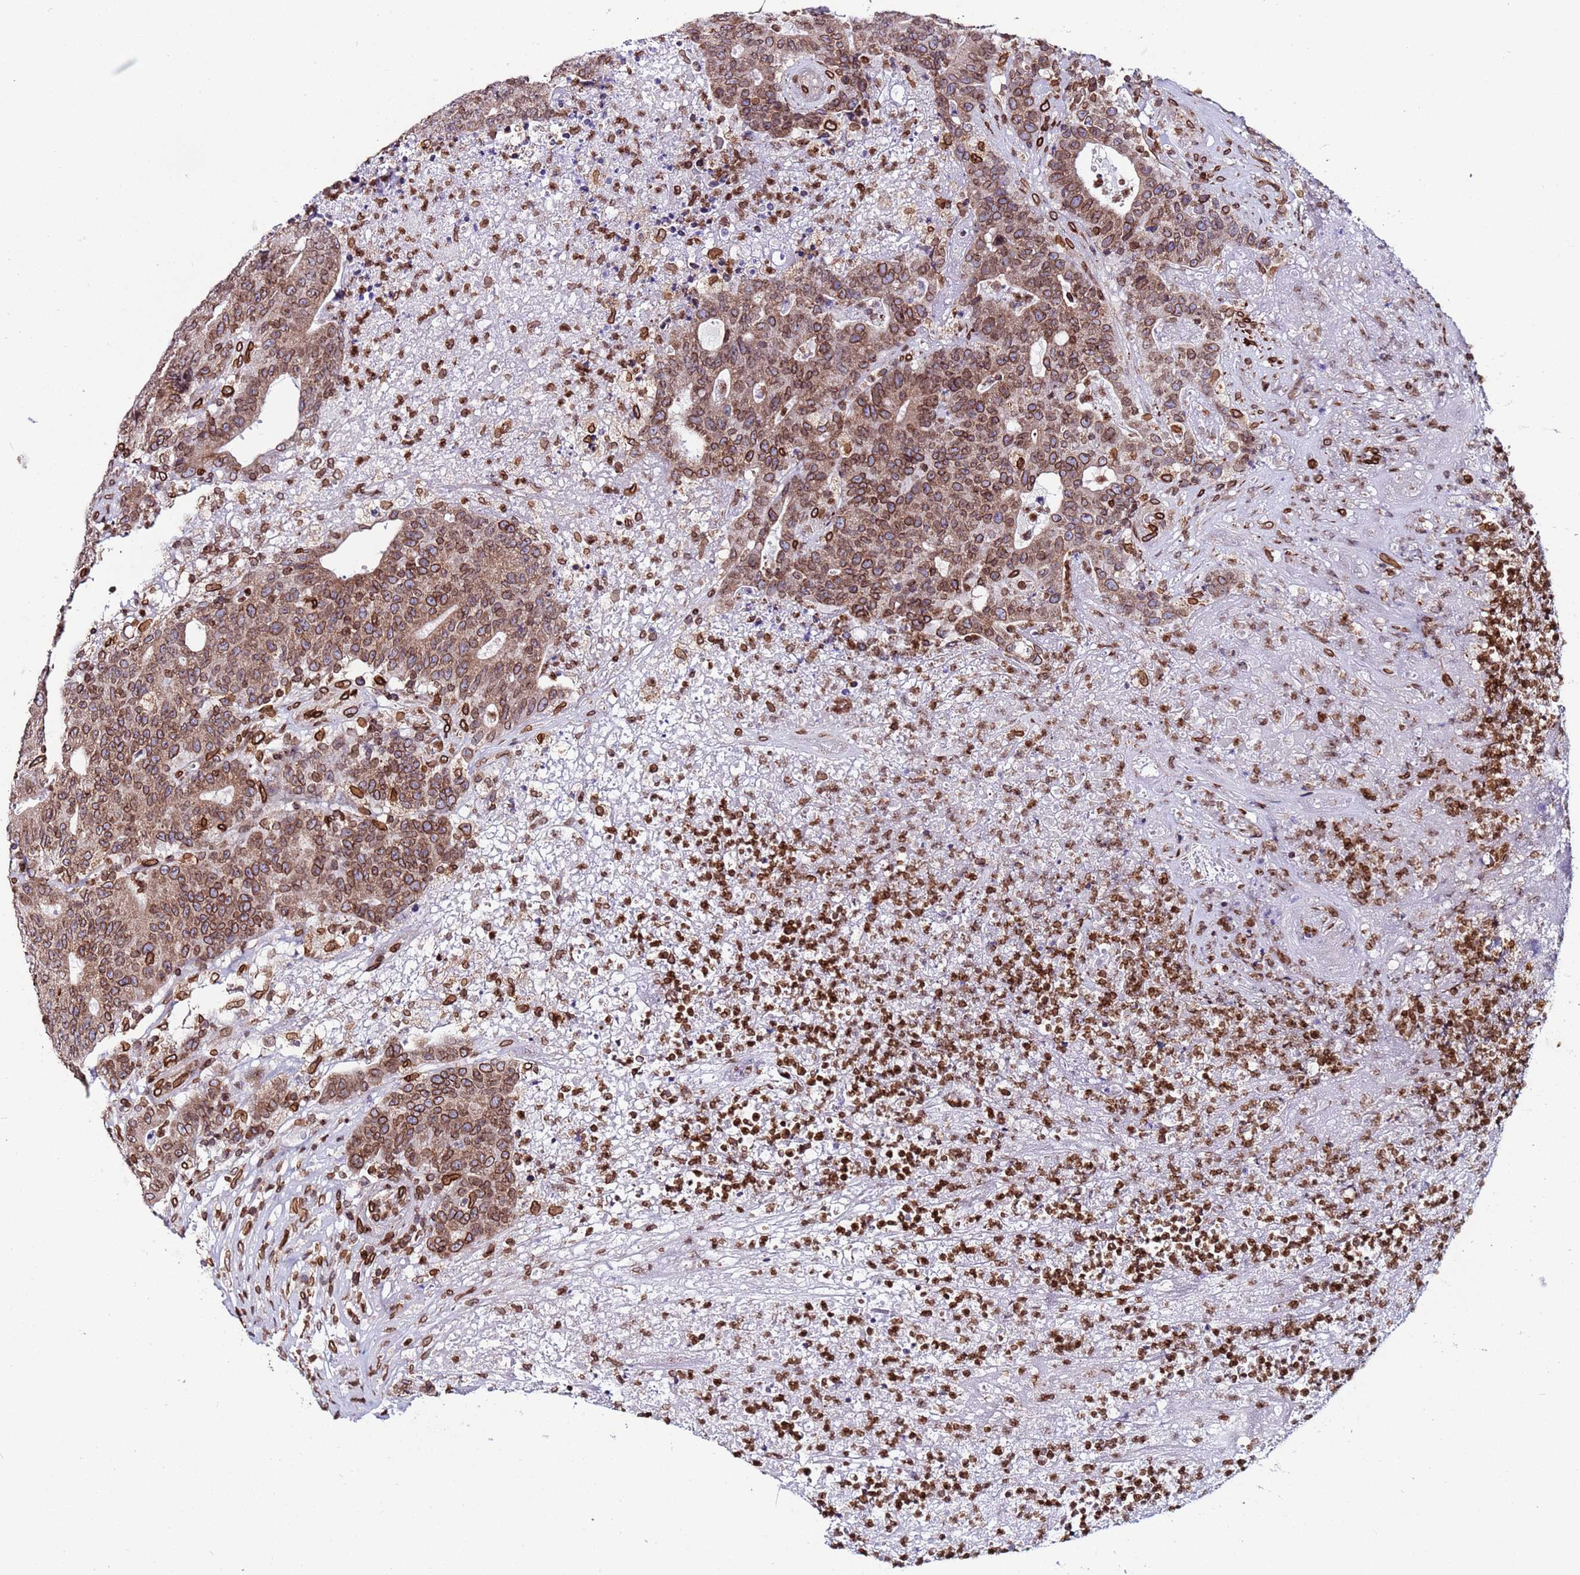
{"staining": {"intensity": "moderate", "quantity": ">75%", "location": "cytoplasmic/membranous,nuclear"}, "tissue": "colorectal cancer", "cell_type": "Tumor cells", "image_type": "cancer", "snomed": [{"axis": "morphology", "description": "Adenocarcinoma, NOS"}, {"axis": "topography", "description": "Colon"}], "caption": "Approximately >75% of tumor cells in colorectal adenocarcinoma show moderate cytoplasmic/membranous and nuclear protein positivity as visualized by brown immunohistochemical staining.", "gene": "TOR1AIP1", "patient": {"sex": "female", "age": 75}}